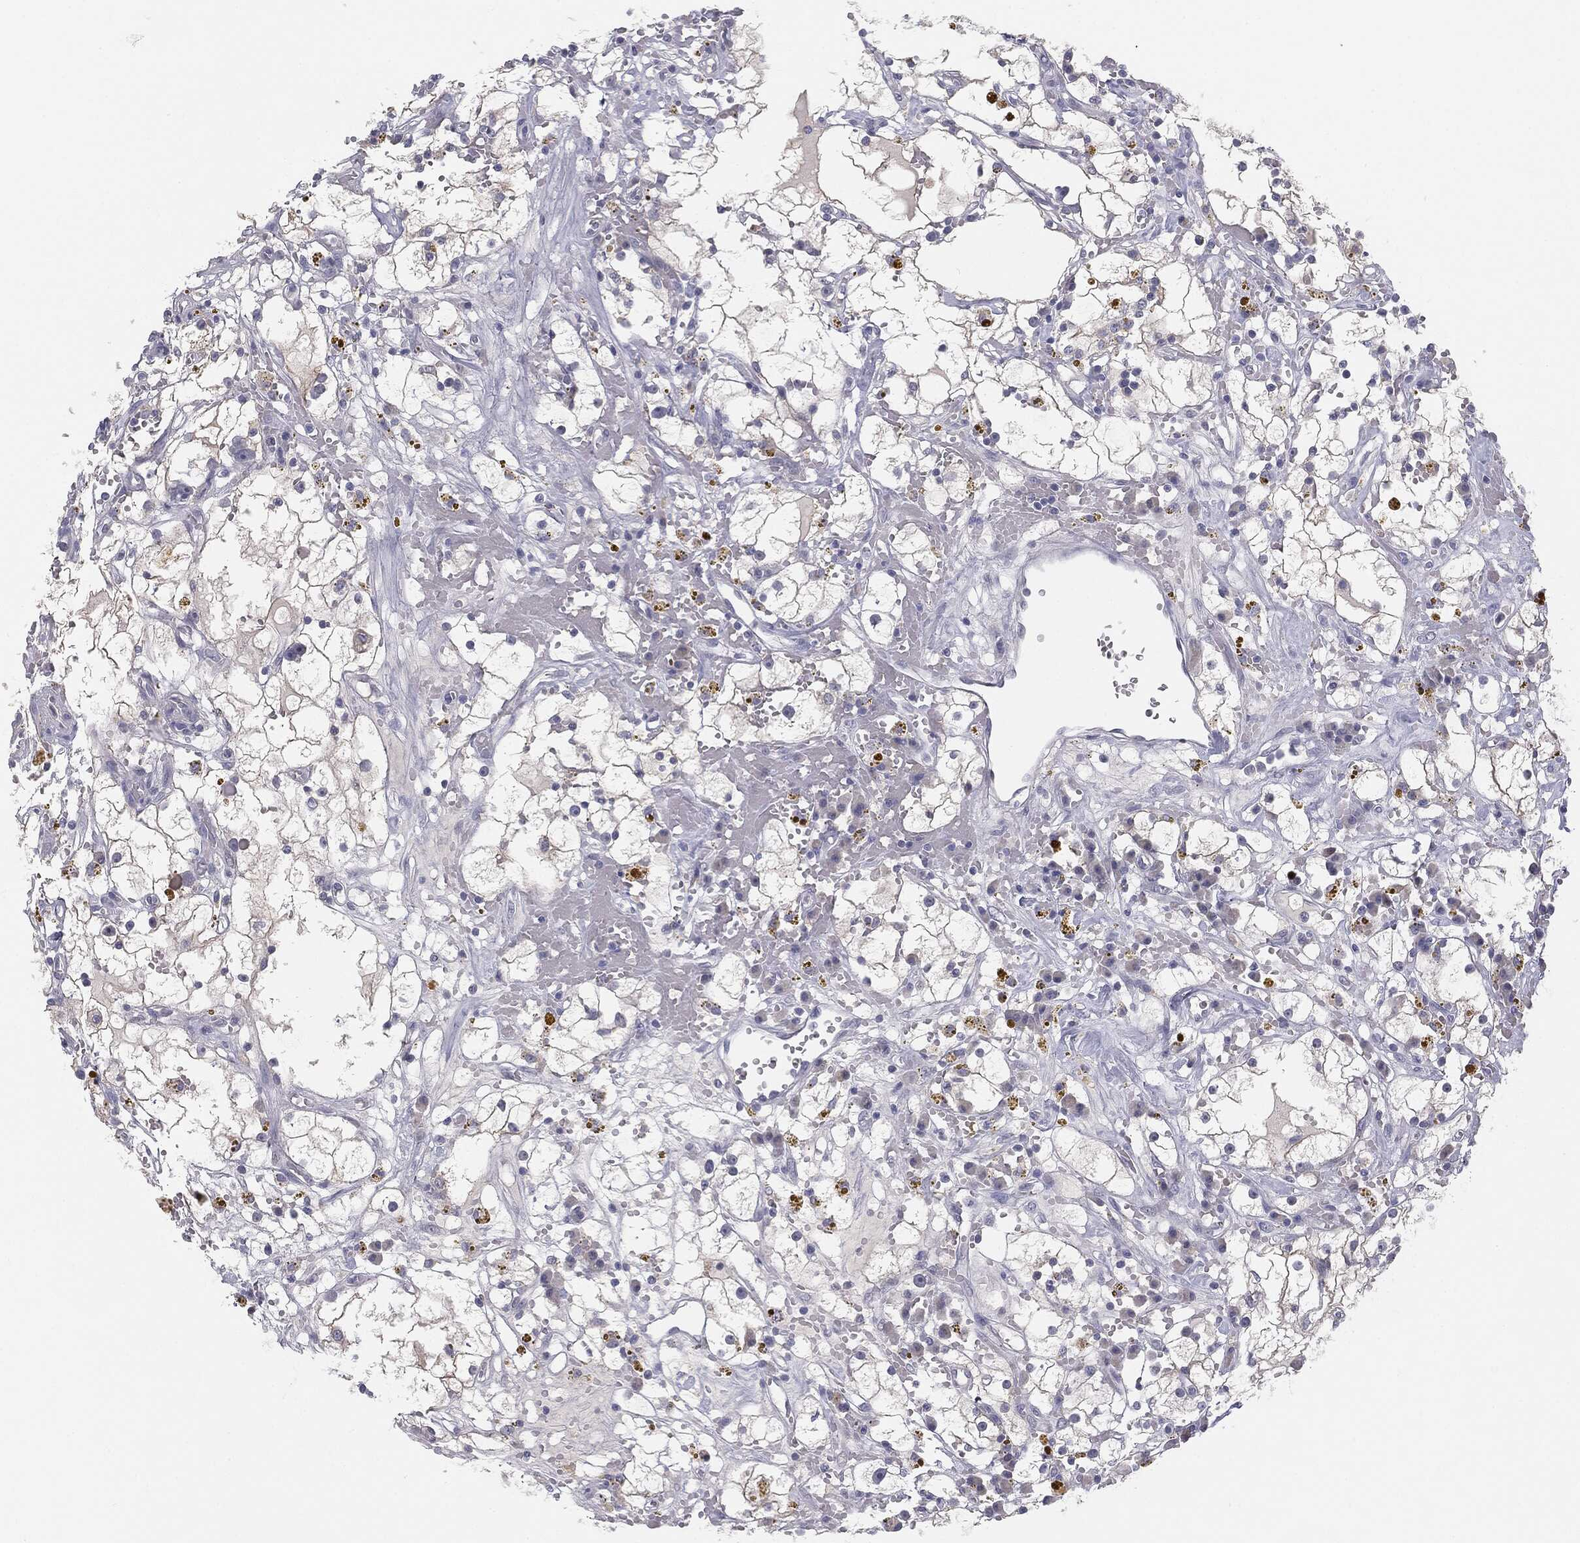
{"staining": {"intensity": "negative", "quantity": "none", "location": "none"}, "tissue": "renal cancer", "cell_type": "Tumor cells", "image_type": "cancer", "snomed": [{"axis": "morphology", "description": "Adenocarcinoma, NOS"}, {"axis": "topography", "description": "Kidney"}], "caption": "Immunohistochemical staining of adenocarcinoma (renal) displays no significant expression in tumor cells. The staining is performed using DAB (3,3'-diaminobenzidine) brown chromogen with nuclei counter-stained in using hematoxylin.", "gene": "MUC1", "patient": {"sex": "male", "age": 56}}